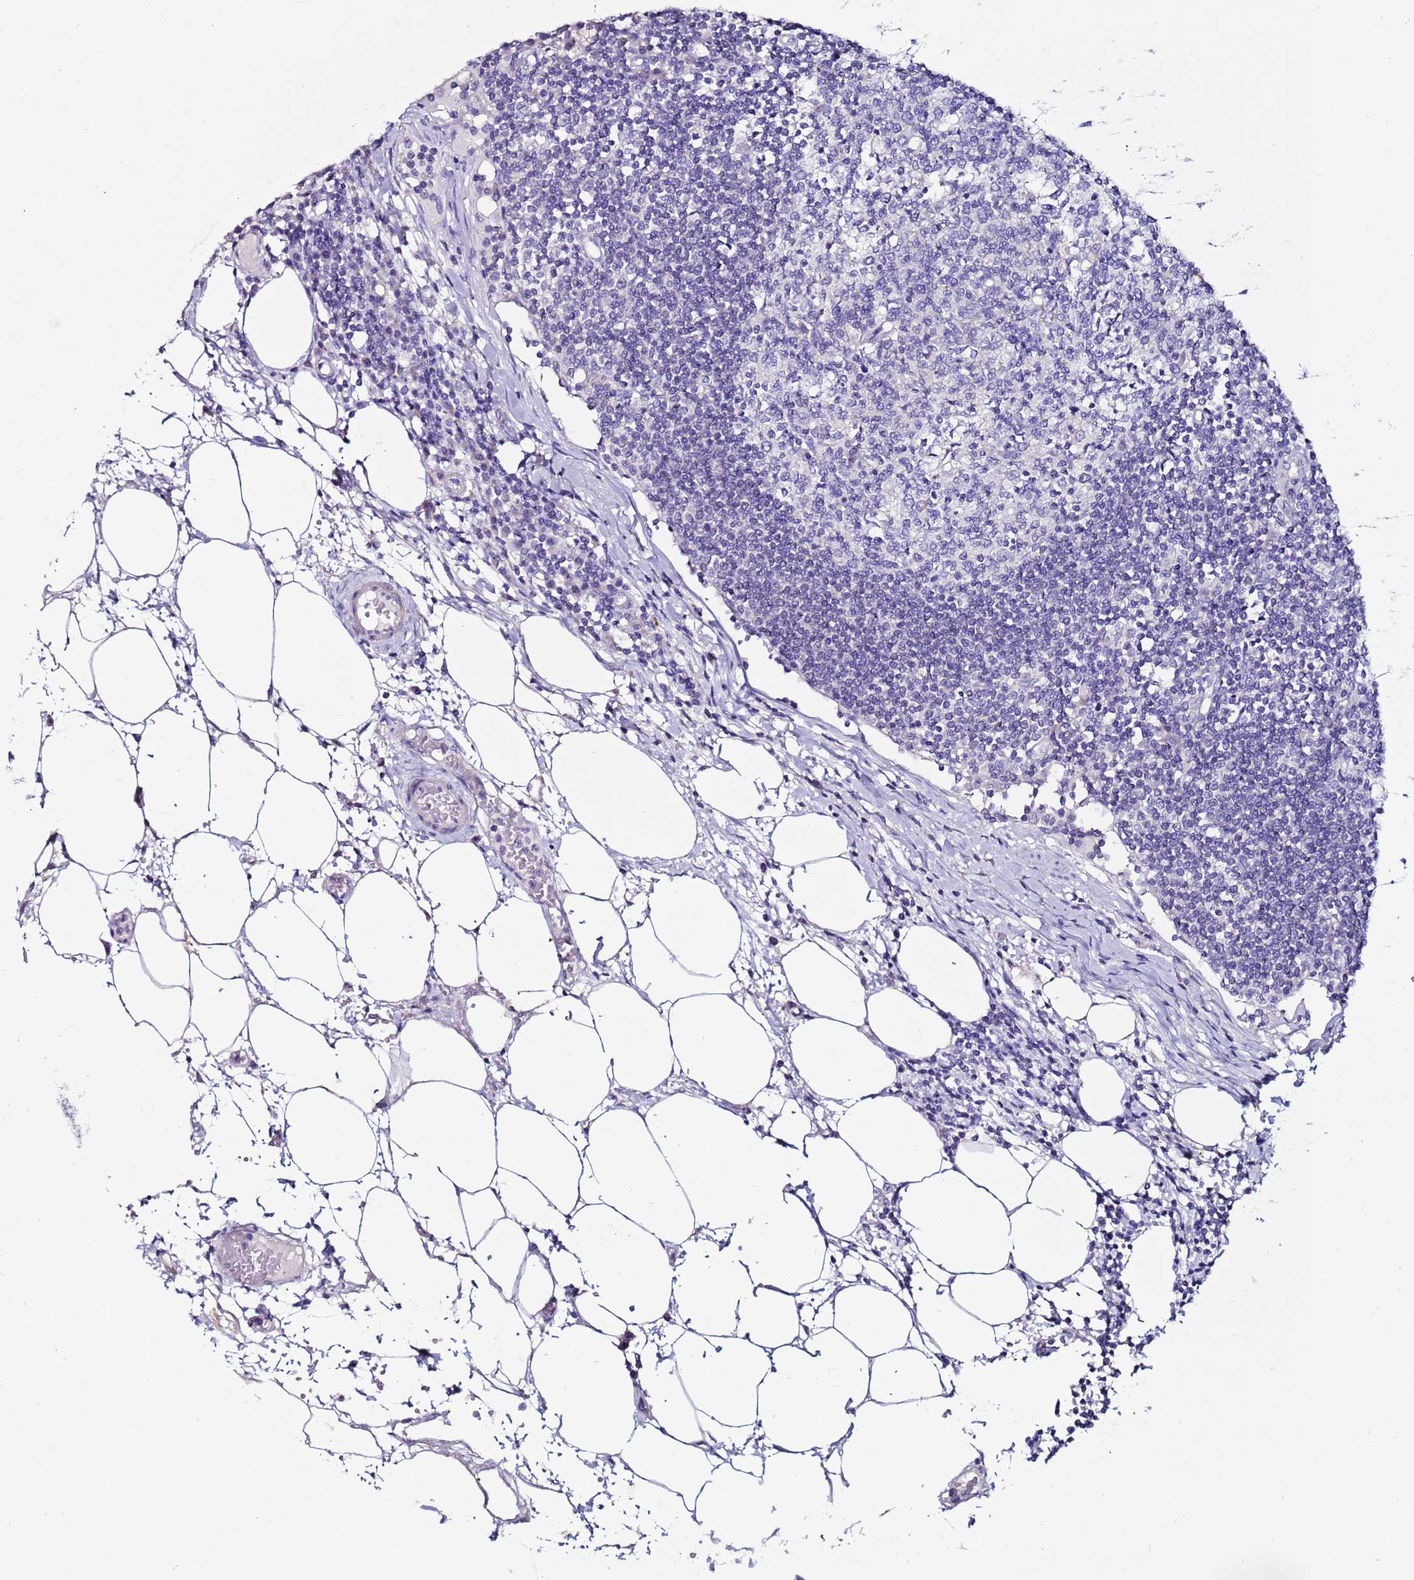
{"staining": {"intensity": "negative", "quantity": "none", "location": "none"}, "tissue": "lymph node", "cell_type": "Germinal center cells", "image_type": "normal", "snomed": [{"axis": "morphology", "description": "Adenocarcinoma, NOS"}, {"axis": "topography", "description": "Lymph node"}], "caption": "IHC micrograph of normal lymph node: lymph node stained with DAB displays no significant protein staining in germinal center cells.", "gene": "MYBPC3", "patient": {"sex": "female", "age": 62}}